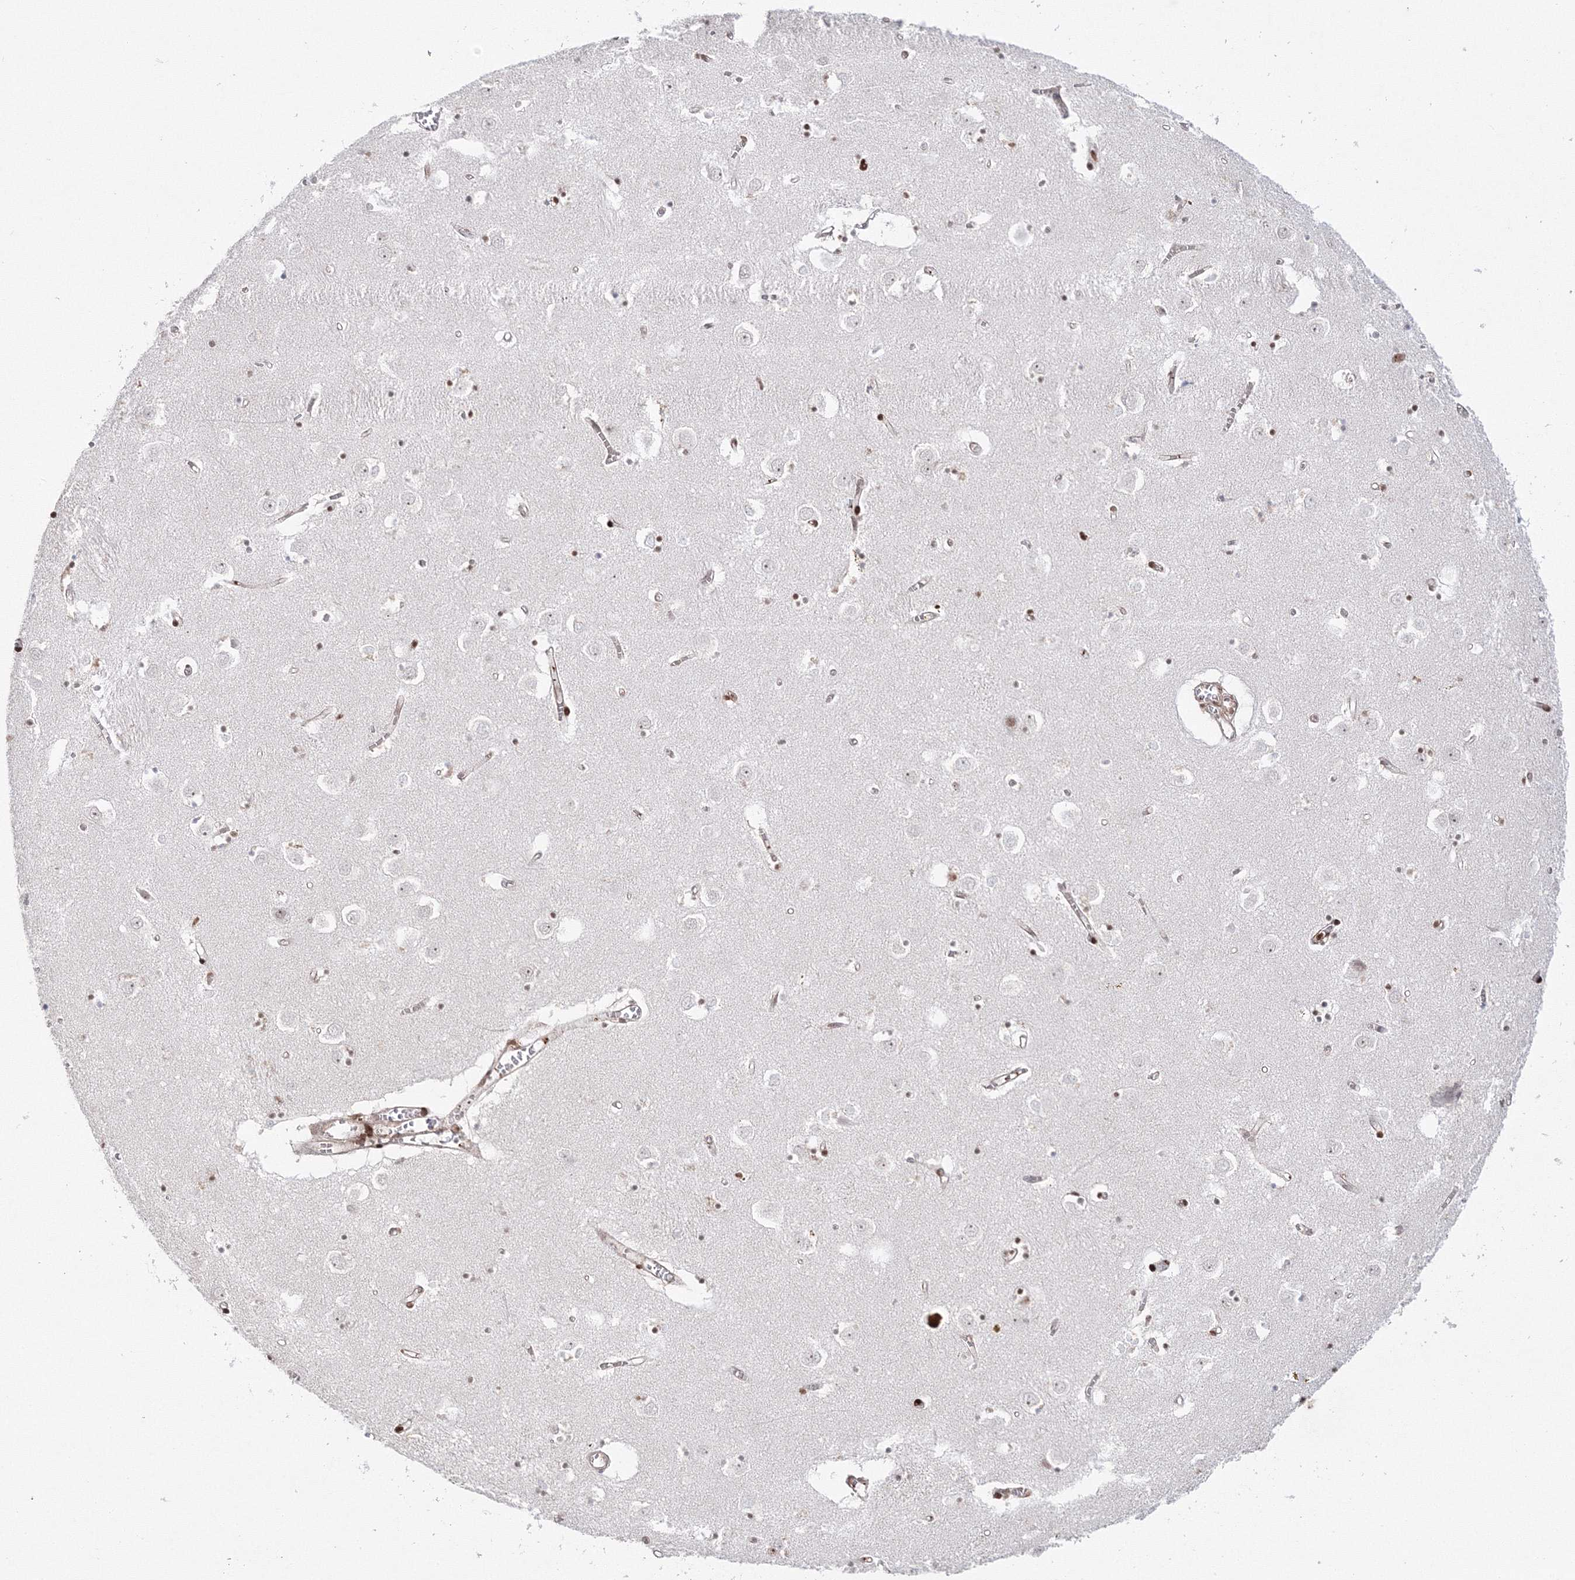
{"staining": {"intensity": "moderate", "quantity": "<25%", "location": "nuclear"}, "tissue": "caudate", "cell_type": "Glial cells", "image_type": "normal", "snomed": [{"axis": "morphology", "description": "Normal tissue, NOS"}, {"axis": "topography", "description": "Lateral ventricle wall"}], "caption": "Glial cells show low levels of moderate nuclear positivity in approximately <25% of cells in unremarkable caudate.", "gene": "LIG1", "patient": {"sex": "male", "age": 70}}